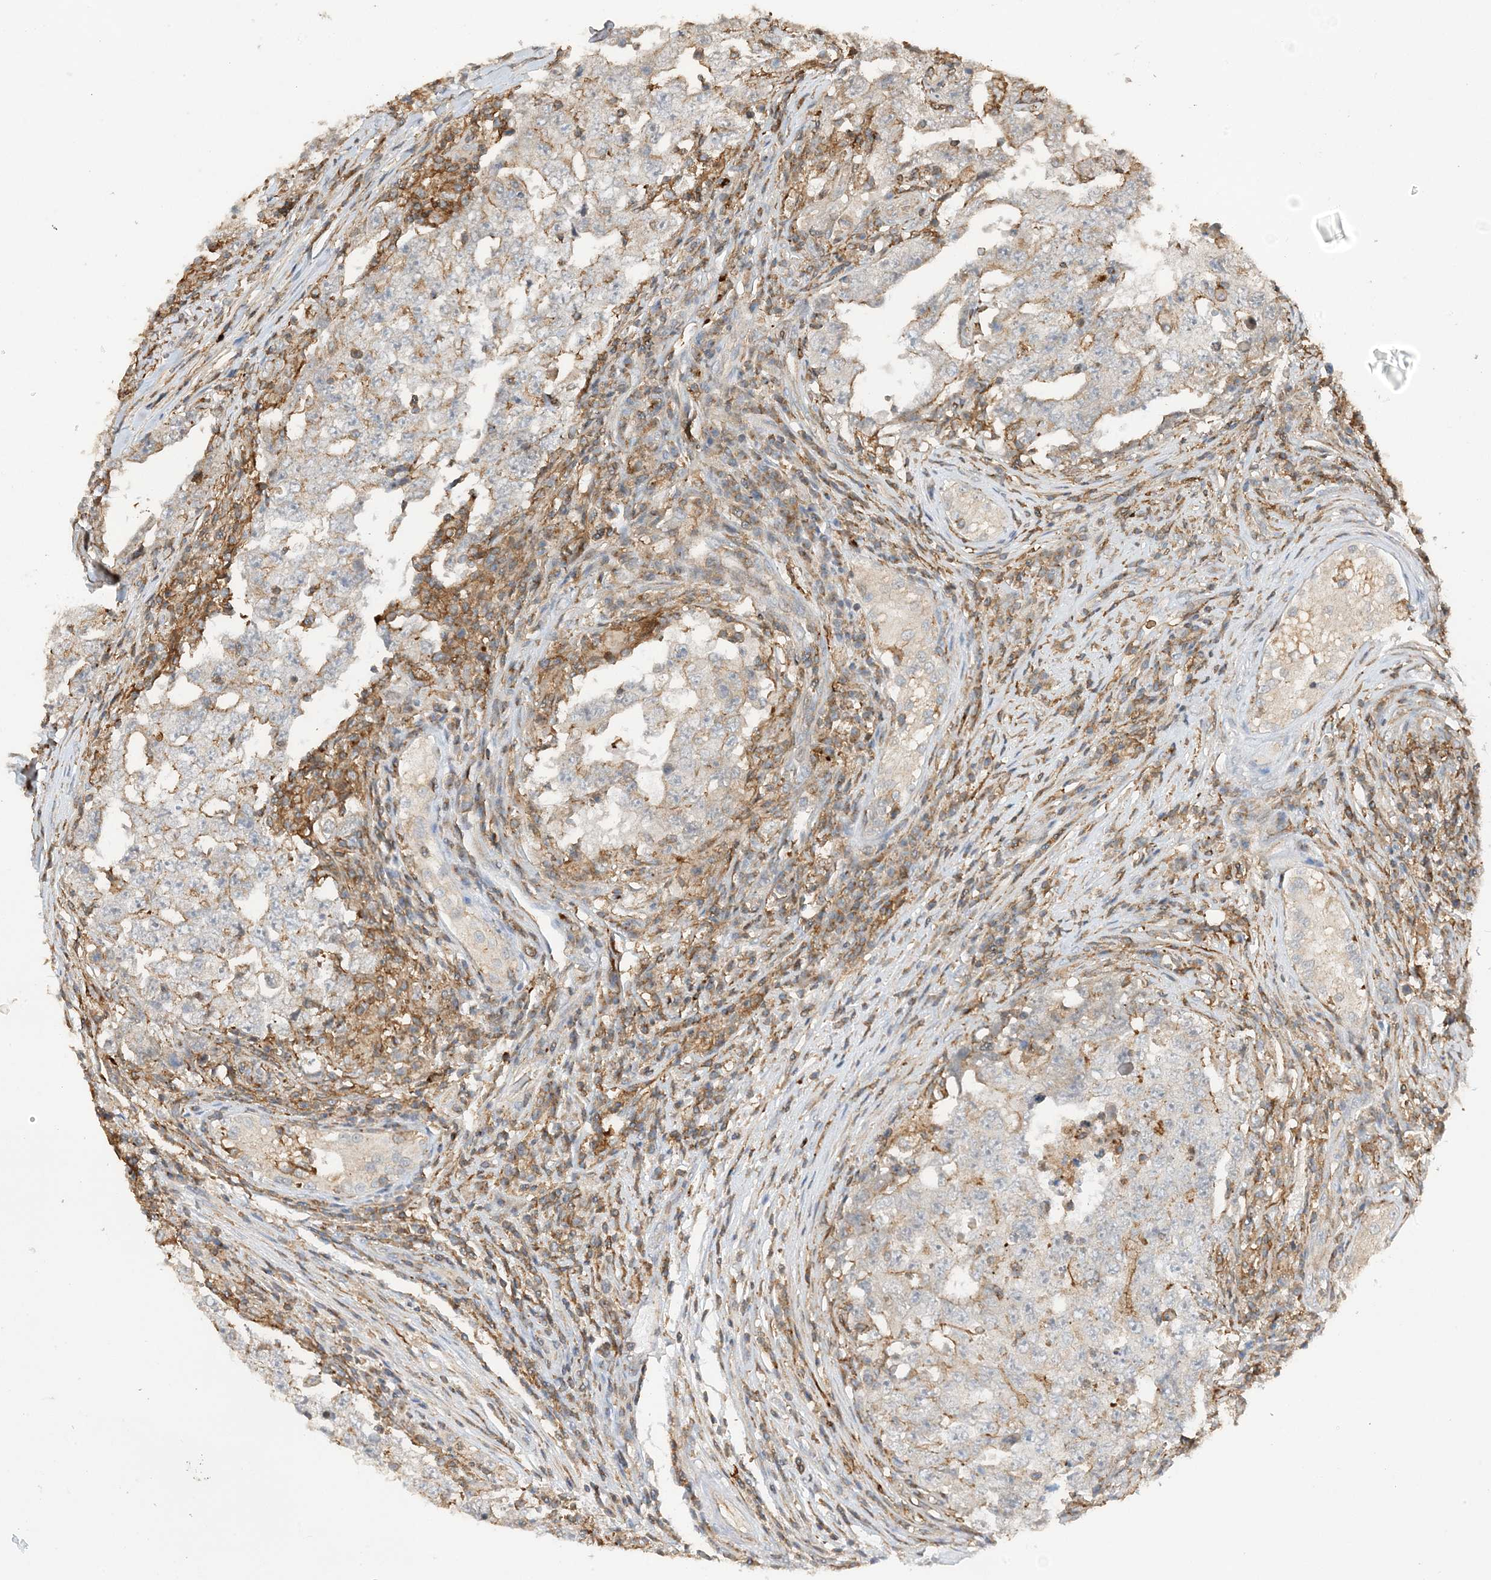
{"staining": {"intensity": "moderate", "quantity": "<25%", "location": "cytoplasmic/membranous"}, "tissue": "testis cancer", "cell_type": "Tumor cells", "image_type": "cancer", "snomed": [{"axis": "morphology", "description": "Carcinoma, Embryonal, NOS"}, {"axis": "topography", "description": "Testis"}], "caption": "Testis cancer (embryonal carcinoma) tissue reveals moderate cytoplasmic/membranous expression in approximately <25% of tumor cells", "gene": "TATDN3", "patient": {"sex": "male", "age": 26}}